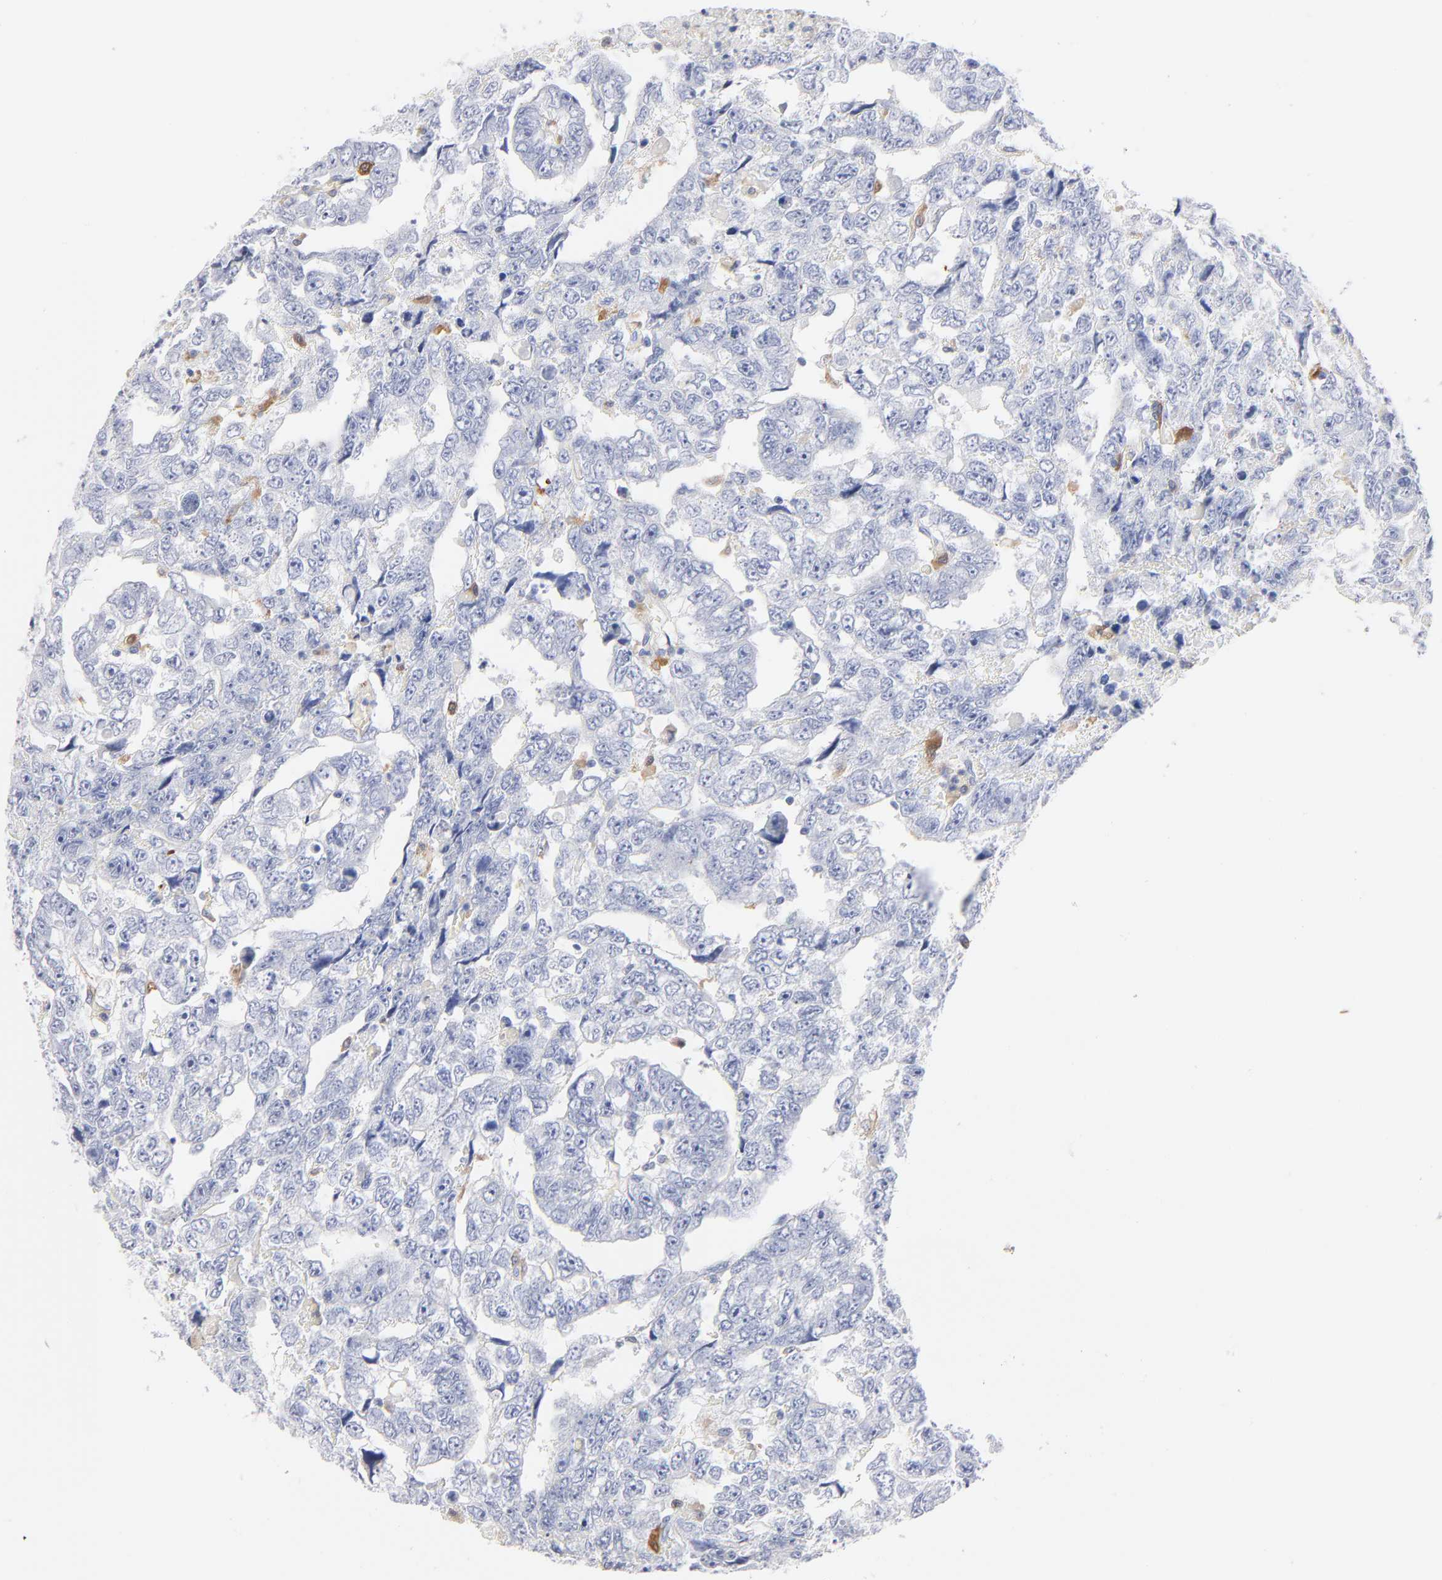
{"staining": {"intensity": "negative", "quantity": "none", "location": "none"}, "tissue": "testis cancer", "cell_type": "Tumor cells", "image_type": "cancer", "snomed": [{"axis": "morphology", "description": "Carcinoma, Embryonal, NOS"}, {"axis": "topography", "description": "Testis"}], "caption": "The micrograph displays no staining of tumor cells in testis embryonal carcinoma.", "gene": "IFIT2", "patient": {"sex": "male", "age": 36}}